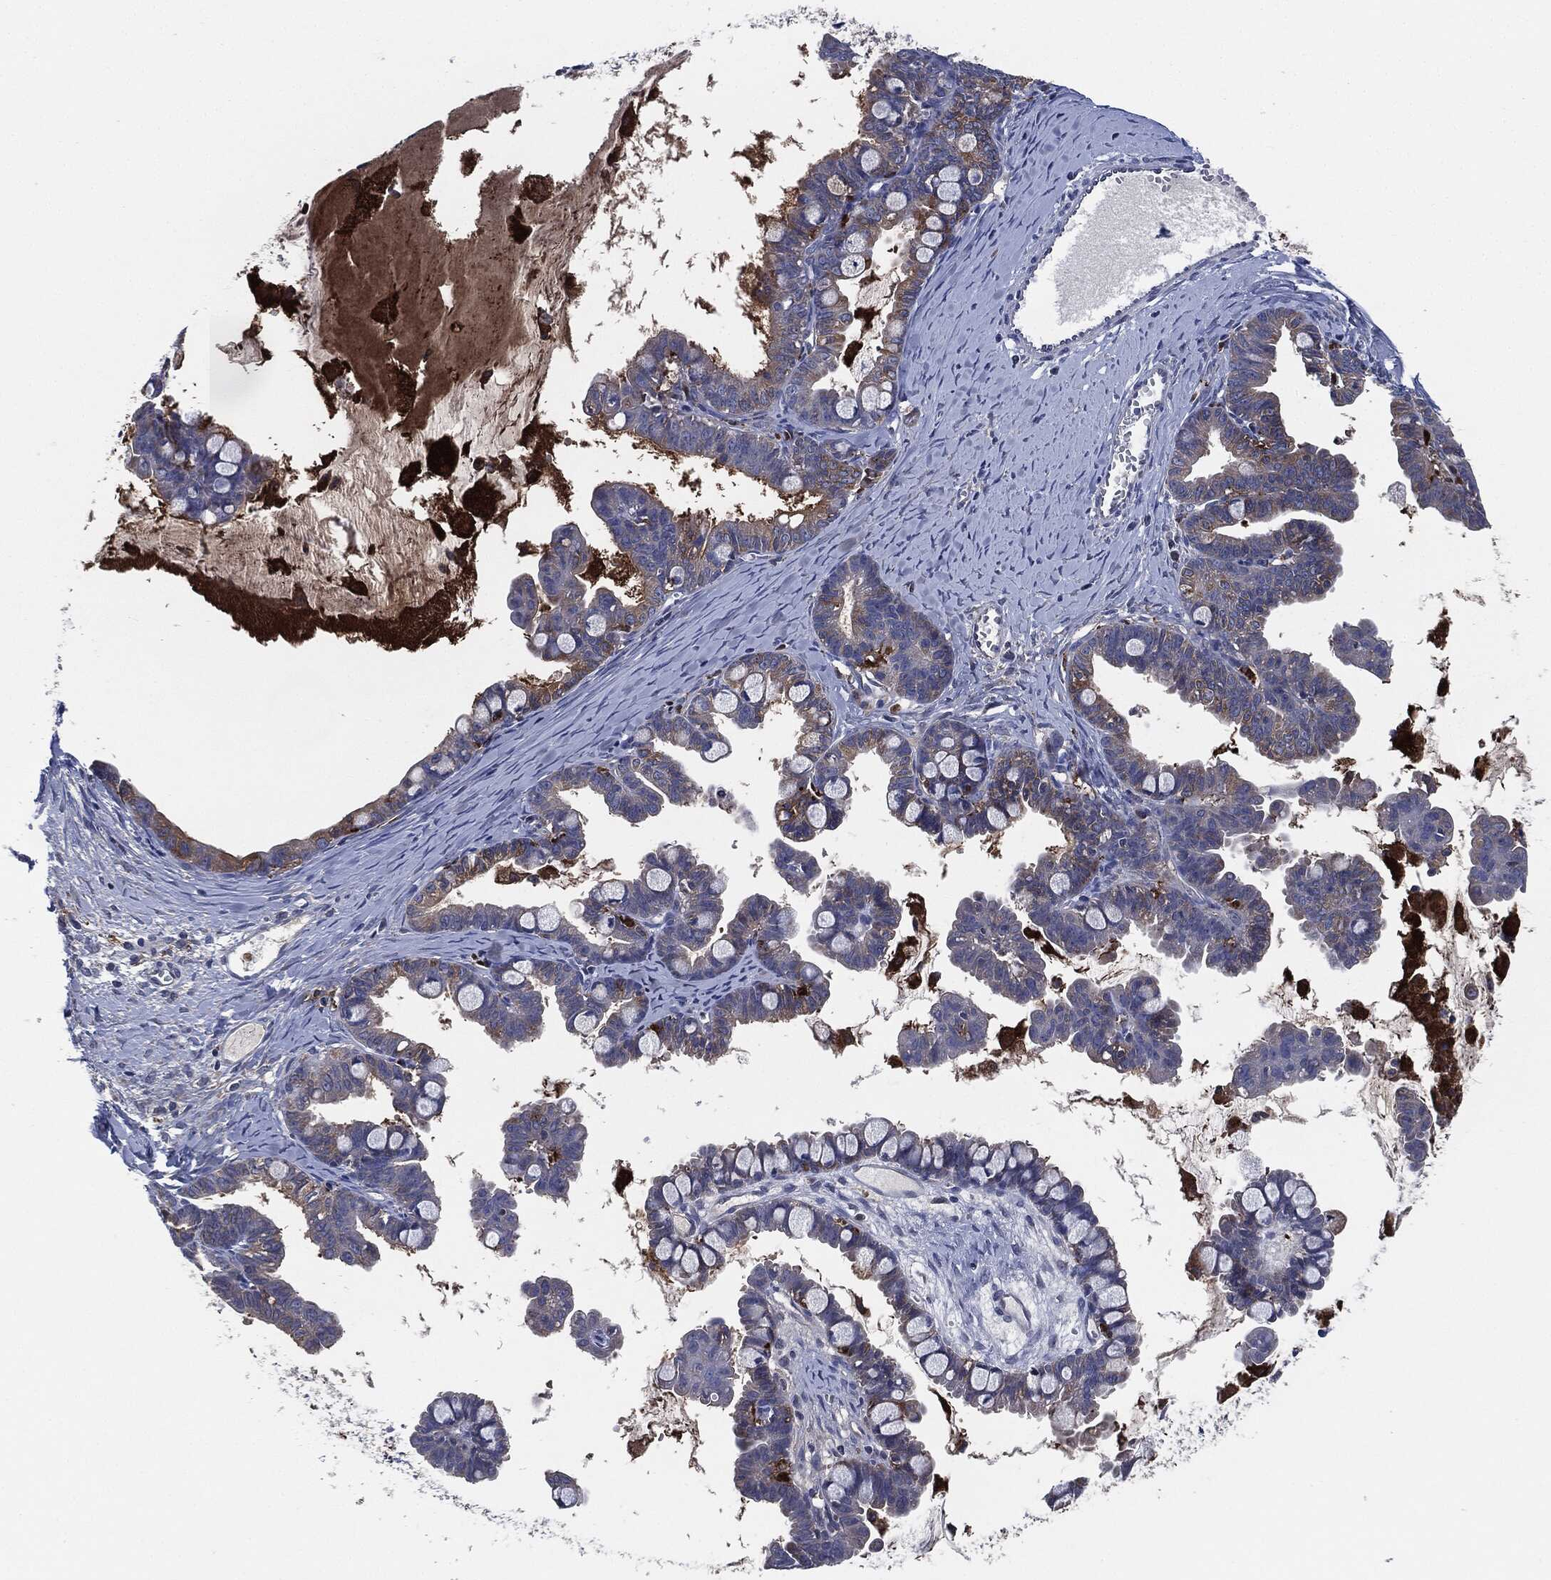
{"staining": {"intensity": "weak", "quantity": "<25%", "location": "cytoplasmic/membranous"}, "tissue": "ovarian cancer", "cell_type": "Tumor cells", "image_type": "cancer", "snomed": [{"axis": "morphology", "description": "Cystadenocarcinoma, mucinous, NOS"}, {"axis": "topography", "description": "Ovary"}], "caption": "This is a micrograph of IHC staining of ovarian cancer, which shows no positivity in tumor cells.", "gene": "TMEM11", "patient": {"sex": "female", "age": 63}}